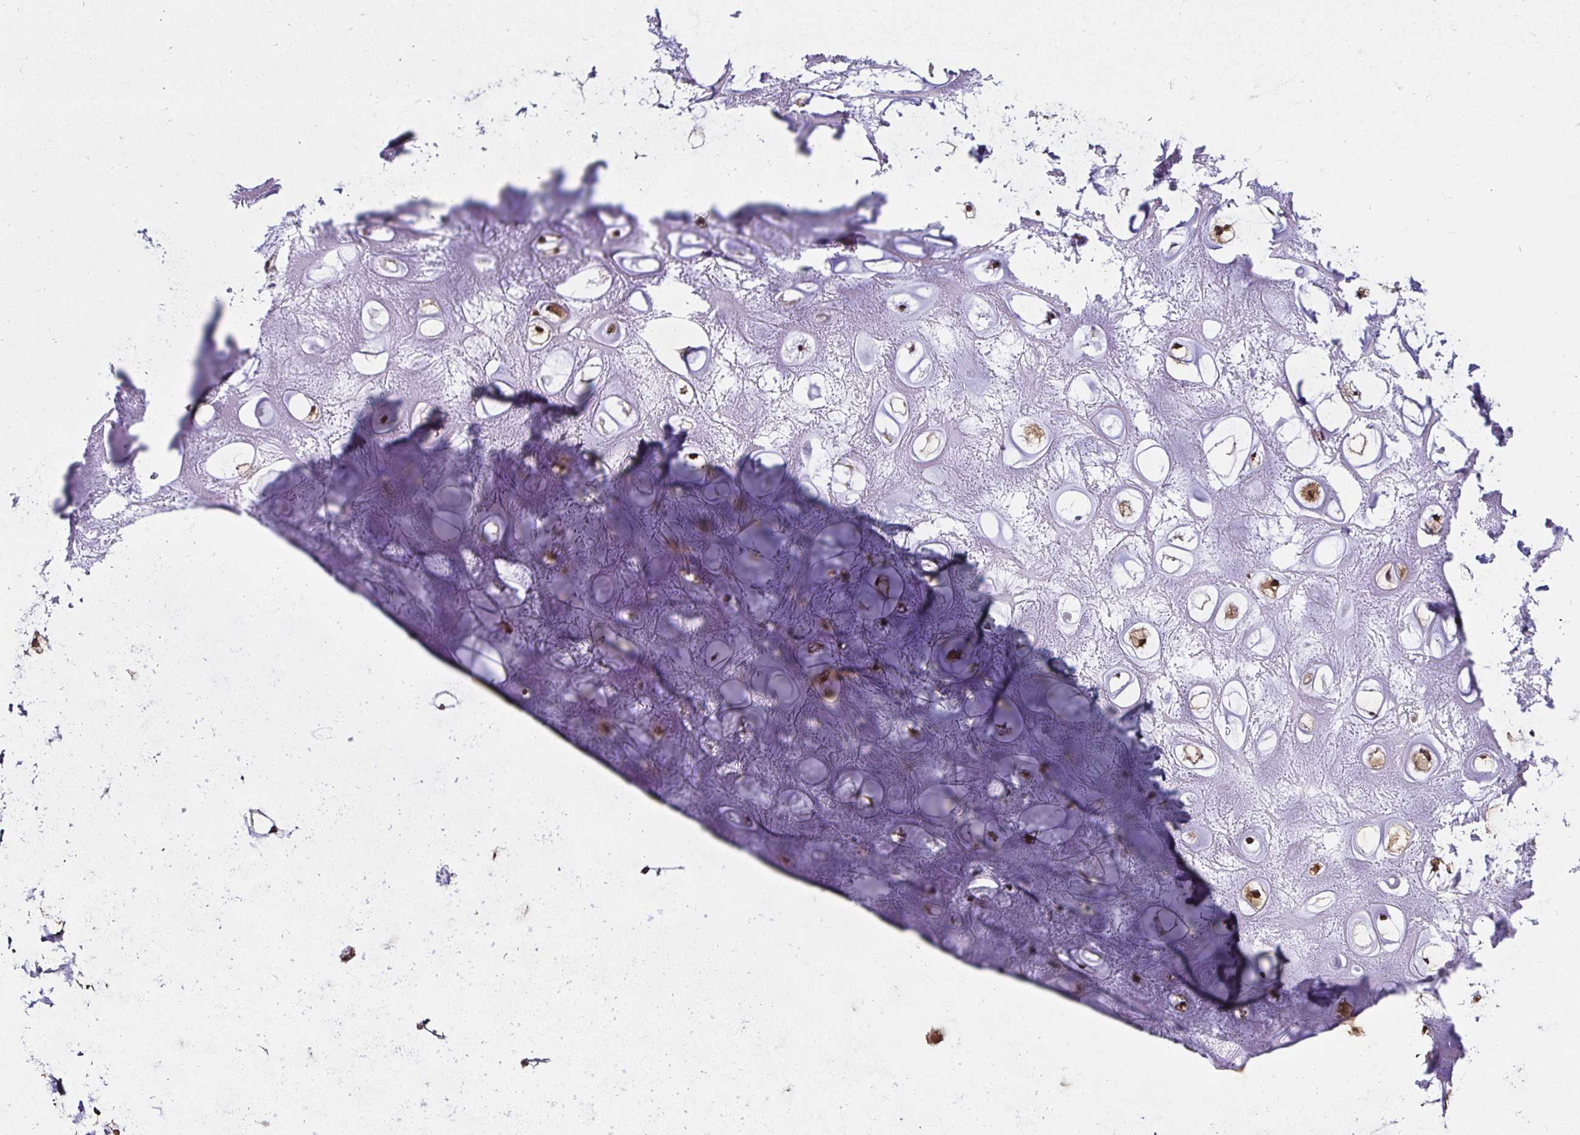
{"staining": {"intensity": "negative", "quantity": "none", "location": "none"}, "tissue": "adipose tissue", "cell_type": "Adipocytes", "image_type": "normal", "snomed": [{"axis": "morphology", "description": "Normal tissue, NOS"}, {"axis": "topography", "description": "Lymph node"}, {"axis": "topography", "description": "Cartilage tissue"}, {"axis": "topography", "description": "Nasopharynx"}], "caption": "The immunohistochemistry (IHC) micrograph has no significant staining in adipocytes of adipose tissue.", "gene": "TXN", "patient": {"sex": "male", "age": 63}}